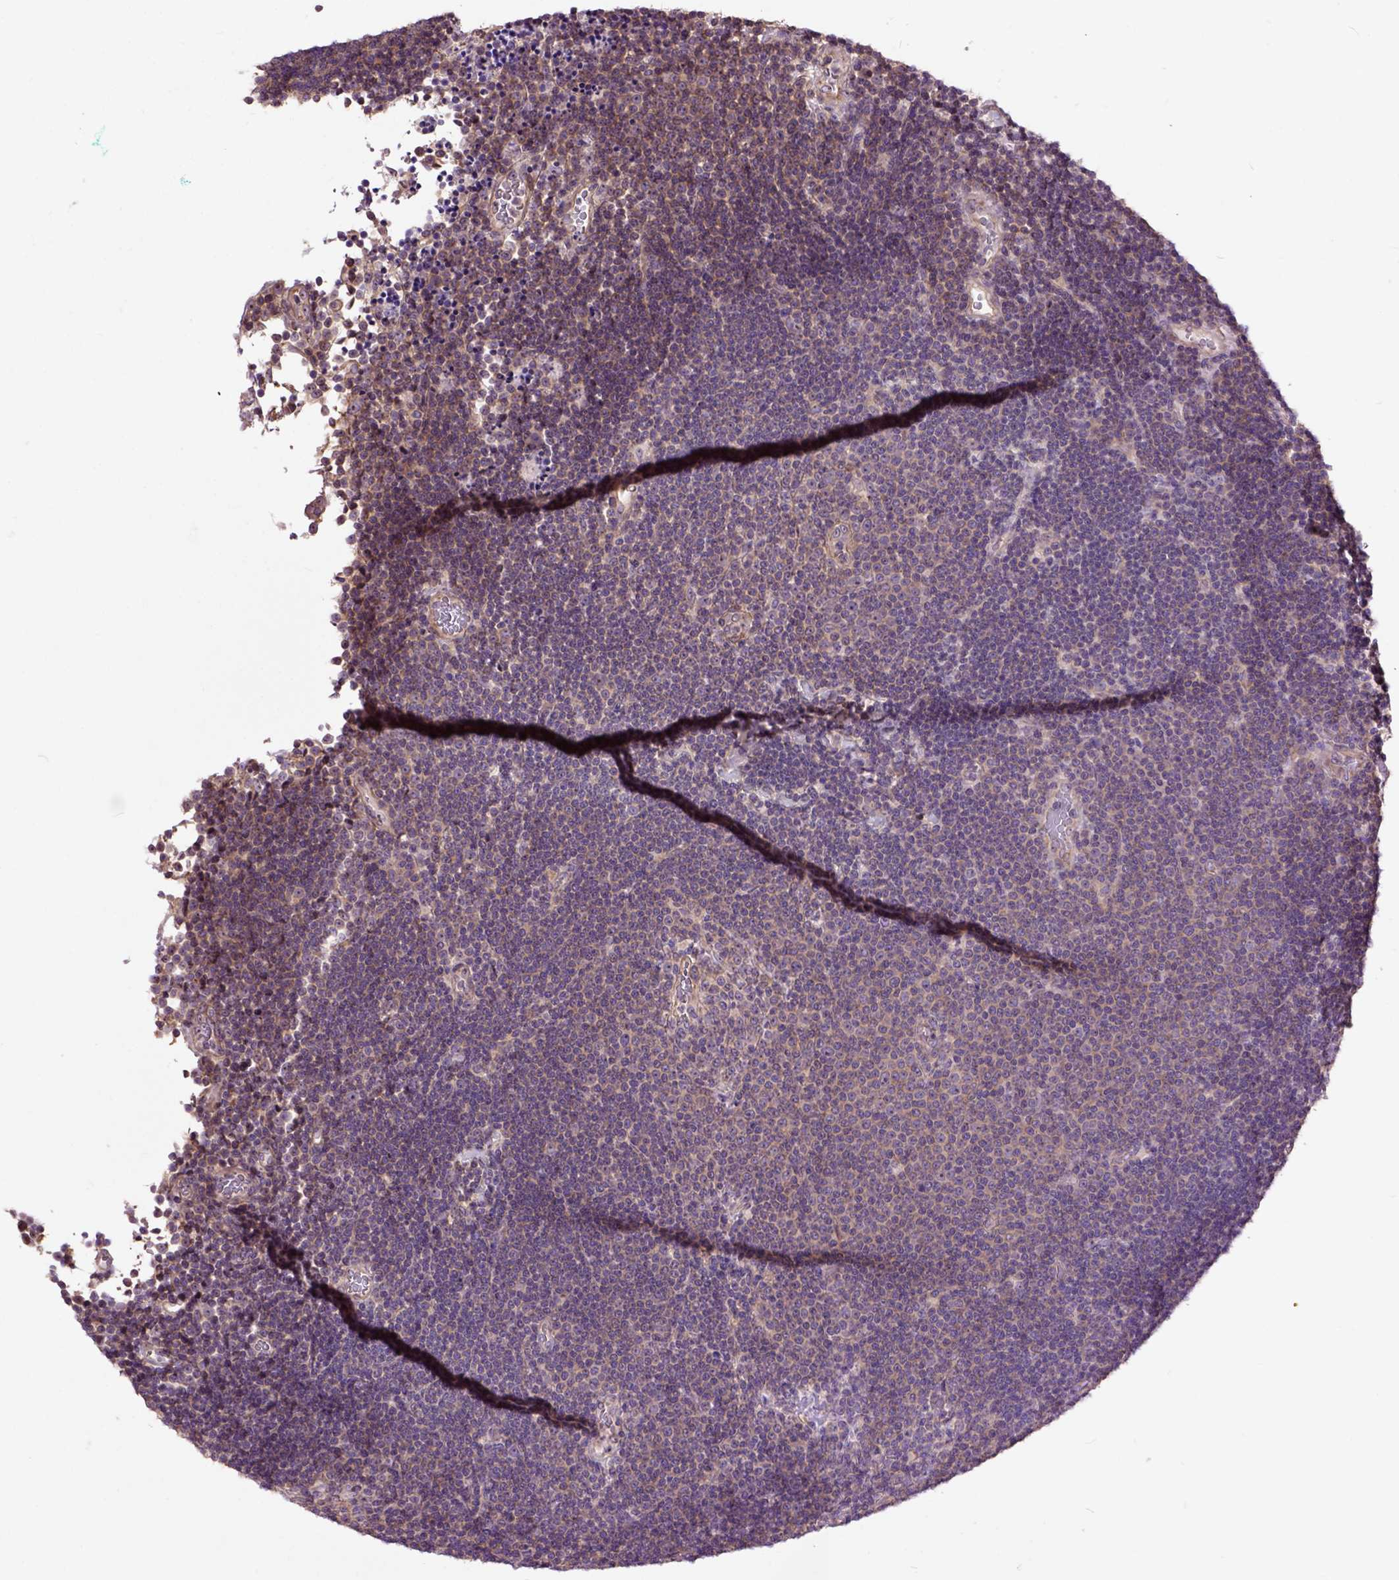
{"staining": {"intensity": "moderate", "quantity": ">75%", "location": "cytoplasmic/membranous"}, "tissue": "lymphoma", "cell_type": "Tumor cells", "image_type": "cancer", "snomed": [{"axis": "morphology", "description": "Malignant lymphoma, non-Hodgkin's type, Low grade"}, {"axis": "topography", "description": "Brain"}], "caption": "Tumor cells demonstrate medium levels of moderate cytoplasmic/membranous positivity in approximately >75% of cells in human lymphoma.", "gene": "MAPT", "patient": {"sex": "female", "age": 66}}